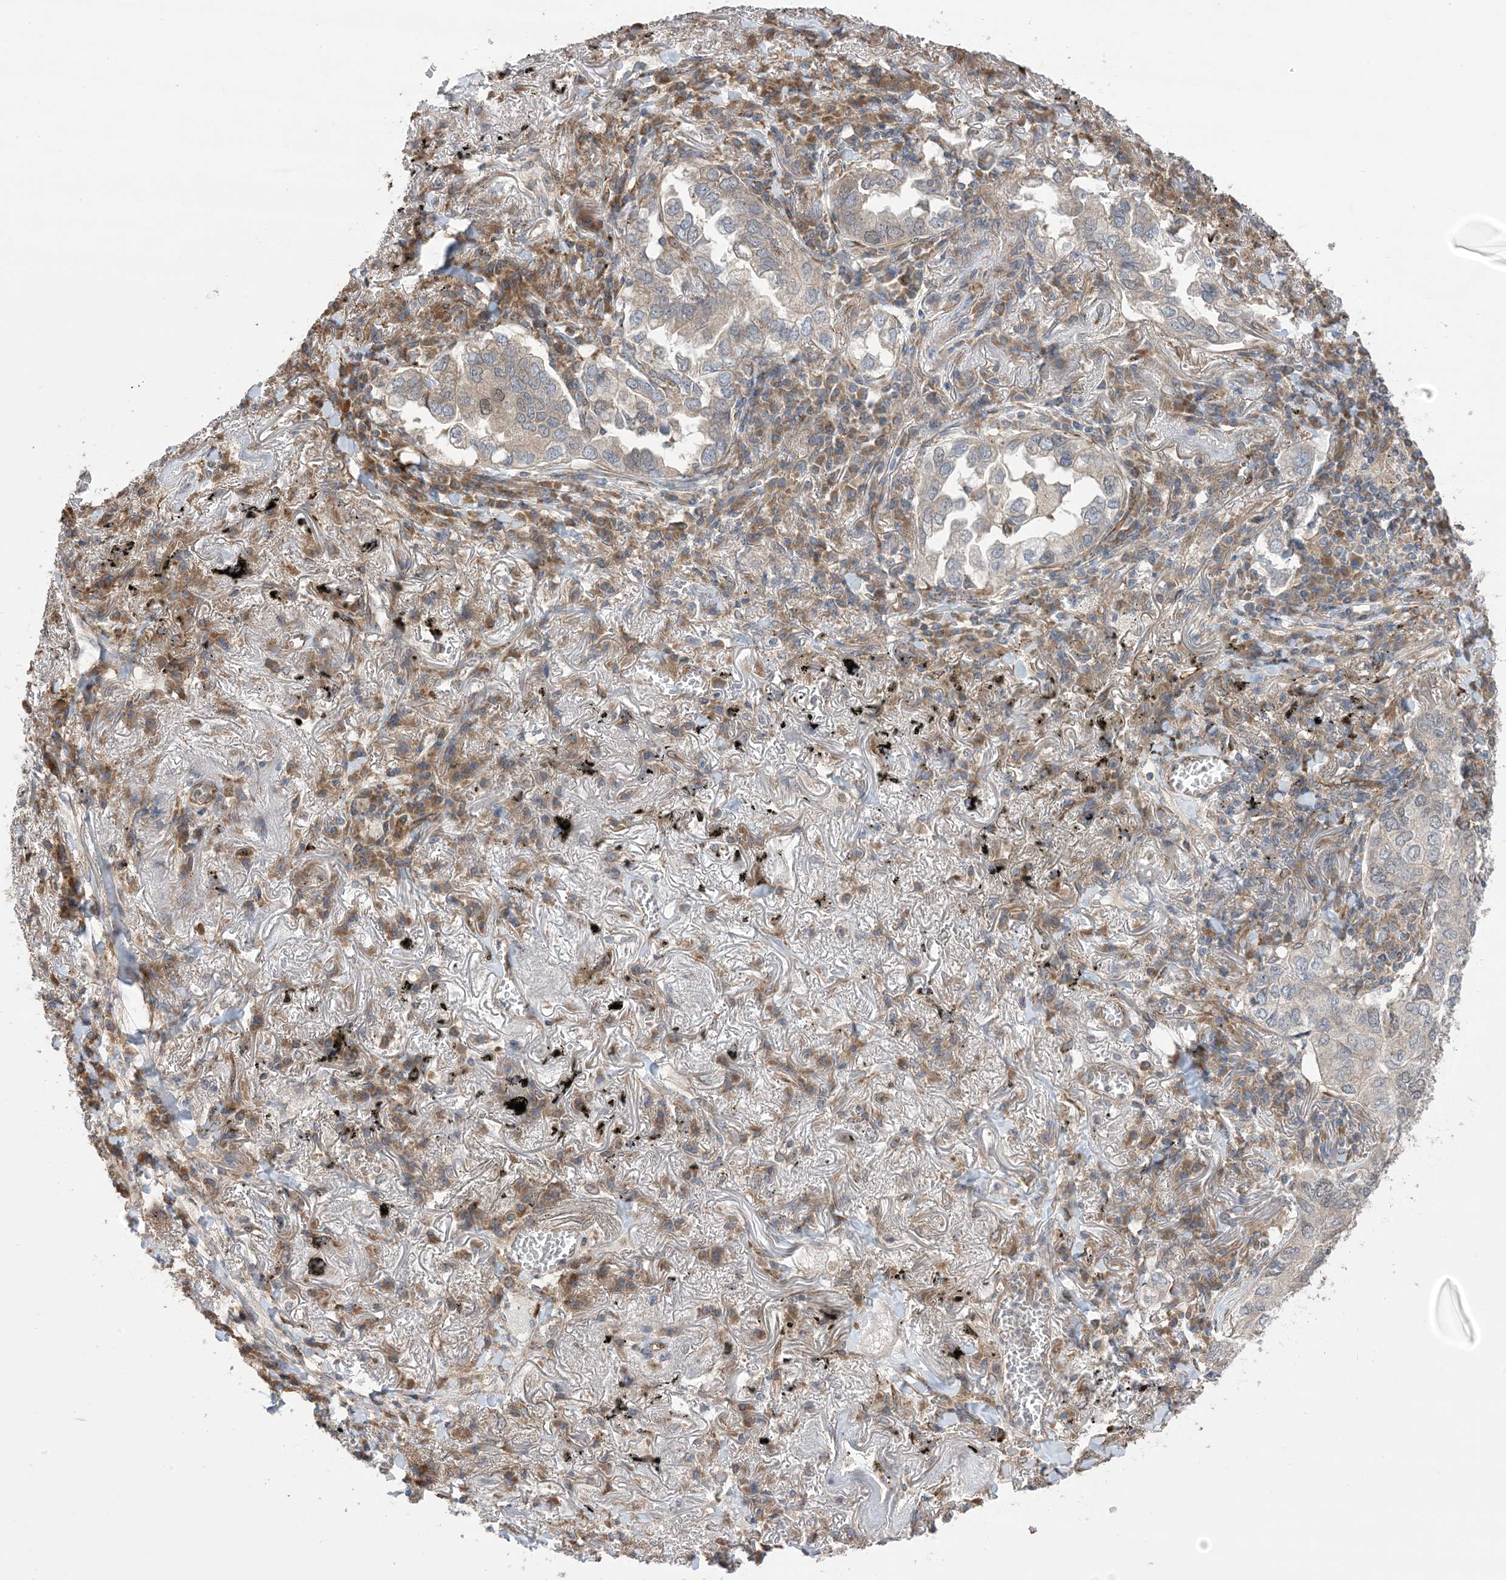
{"staining": {"intensity": "weak", "quantity": "<25%", "location": "cytoplasmic/membranous"}, "tissue": "lung cancer", "cell_type": "Tumor cells", "image_type": "cancer", "snomed": [{"axis": "morphology", "description": "Adenocarcinoma, NOS"}, {"axis": "topography", "description": "Lung"}], "caption": "Lung cancer (adenocarcinoma) stained for a protein using immunohistochemistry displays no staining tumor cells.", "gene": "CLEC16A", "patient": {"sex": "male", "age": 65}}